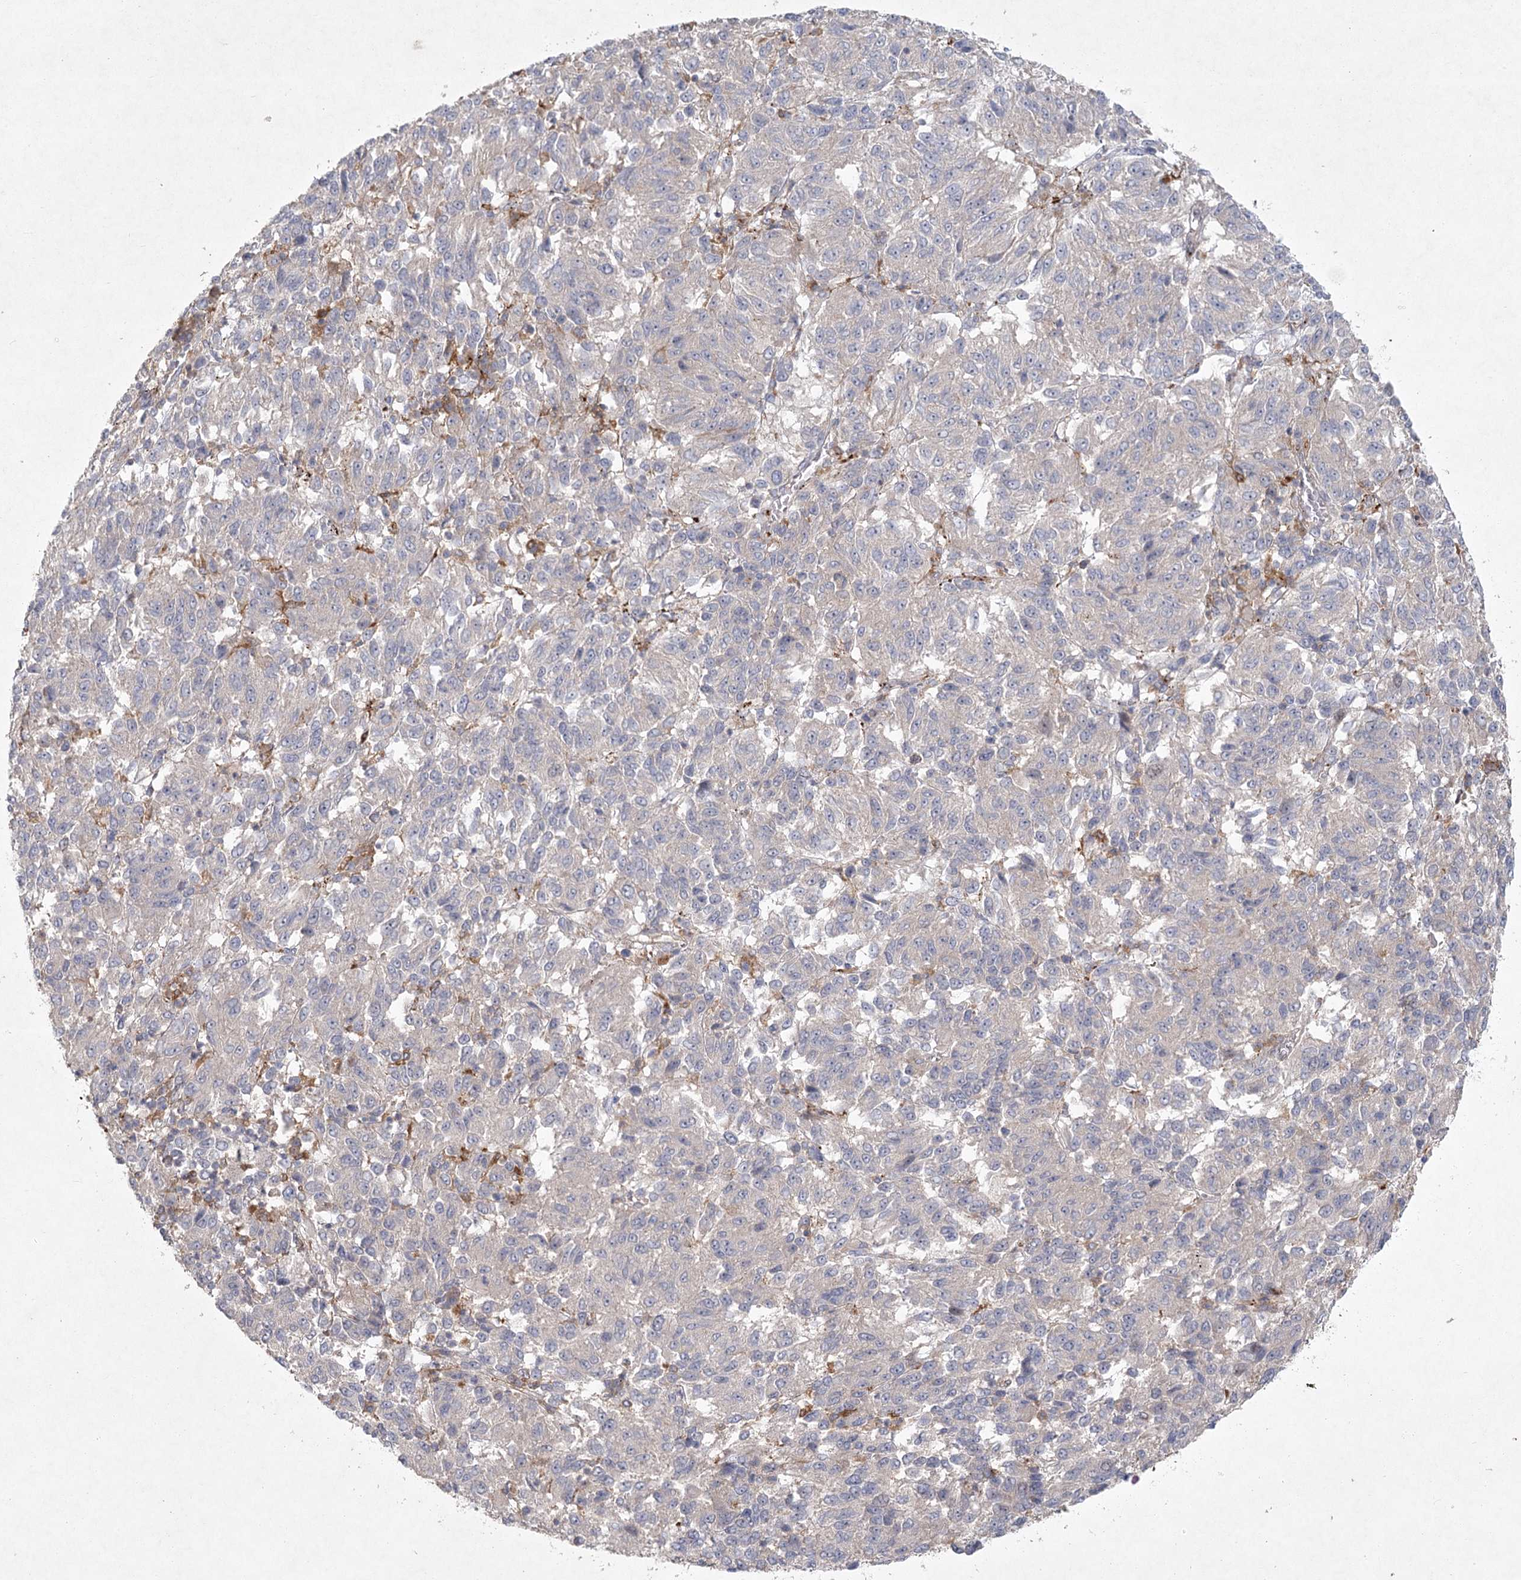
{"staining": {"intensity": "negative", "quantity": "none", "location": "none"}, "tissue": "melanoma", "cell_type": "Tumor cells", "image_type": "cancer", "snomed": [{"axis": "morphology", "description": "Malignant melanoma, Metastatic site"}, {"axis": "topography", "description": "Lung"}], "caption": "There is no significant expression in tumor cells of melanoma. (IHC, brightfield microscopy, high magnification).", "gene": "FAM110C", "patient": {"sex": "male", "age": 64}}